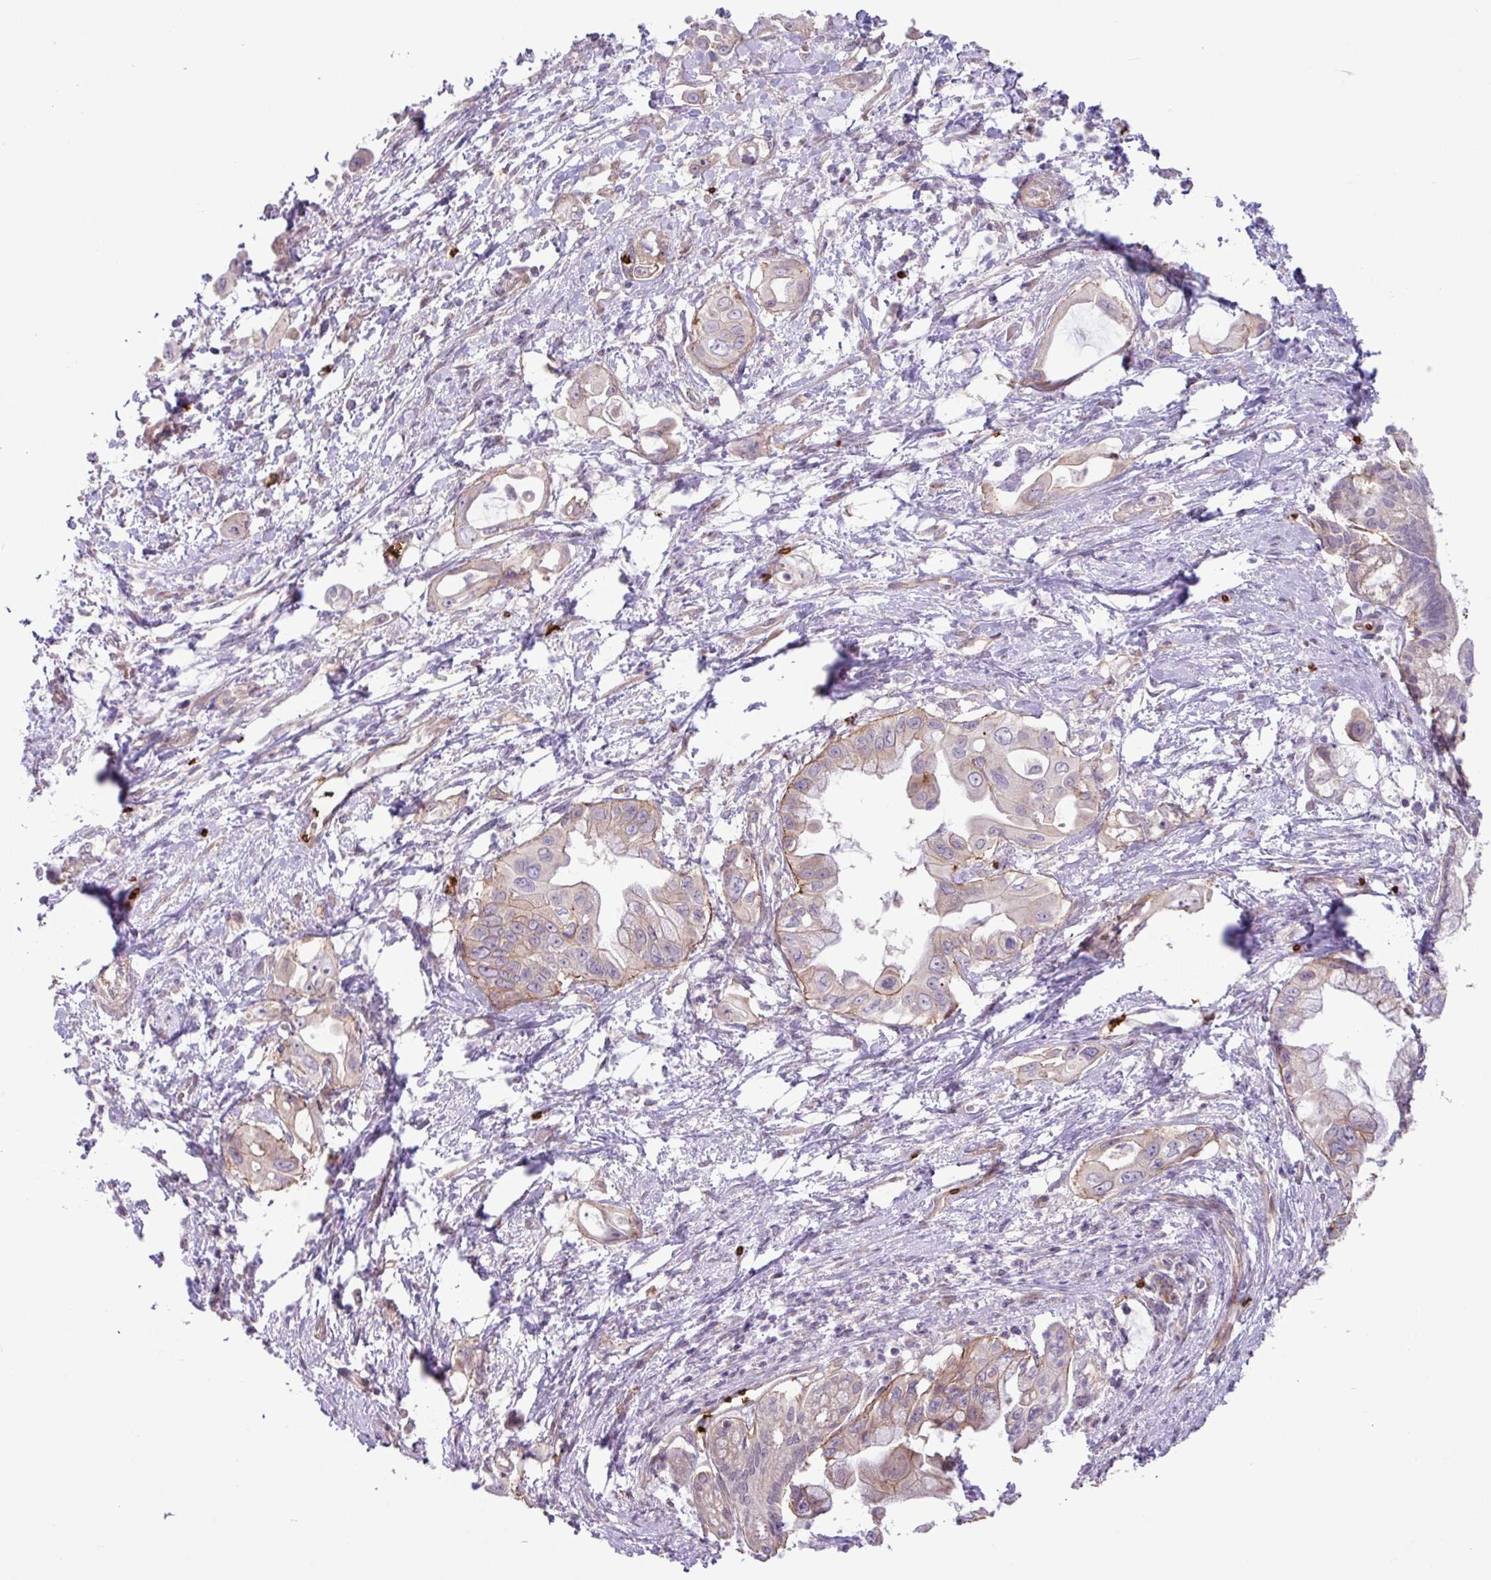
{"staining": {"intensity": "weak", "quantity": "25%-75%", "location": "cytoplasmic/membranous"}, "tissue": "pancreatic cancer", "cell_type": "Tumor cells", "image_type": "cancer", "snomed": [{"axis": "morphology", "description": "Adenocarcinoma, NOS"}, {"axis": "topography", "description": "Pancreas"}], "caption": "Protein analysis of adenocarcinoma (pancreatic) tissue displays weak cytoplasmic/membranous positivity in about 25%-75% of tumor cells. Using DAB (brown) and hematoxylin (blue) stains, captured at high magnification using brightfield microscopy.", "gene": "RAD21L1", "patient": {"sex": "male", "age": 61}}